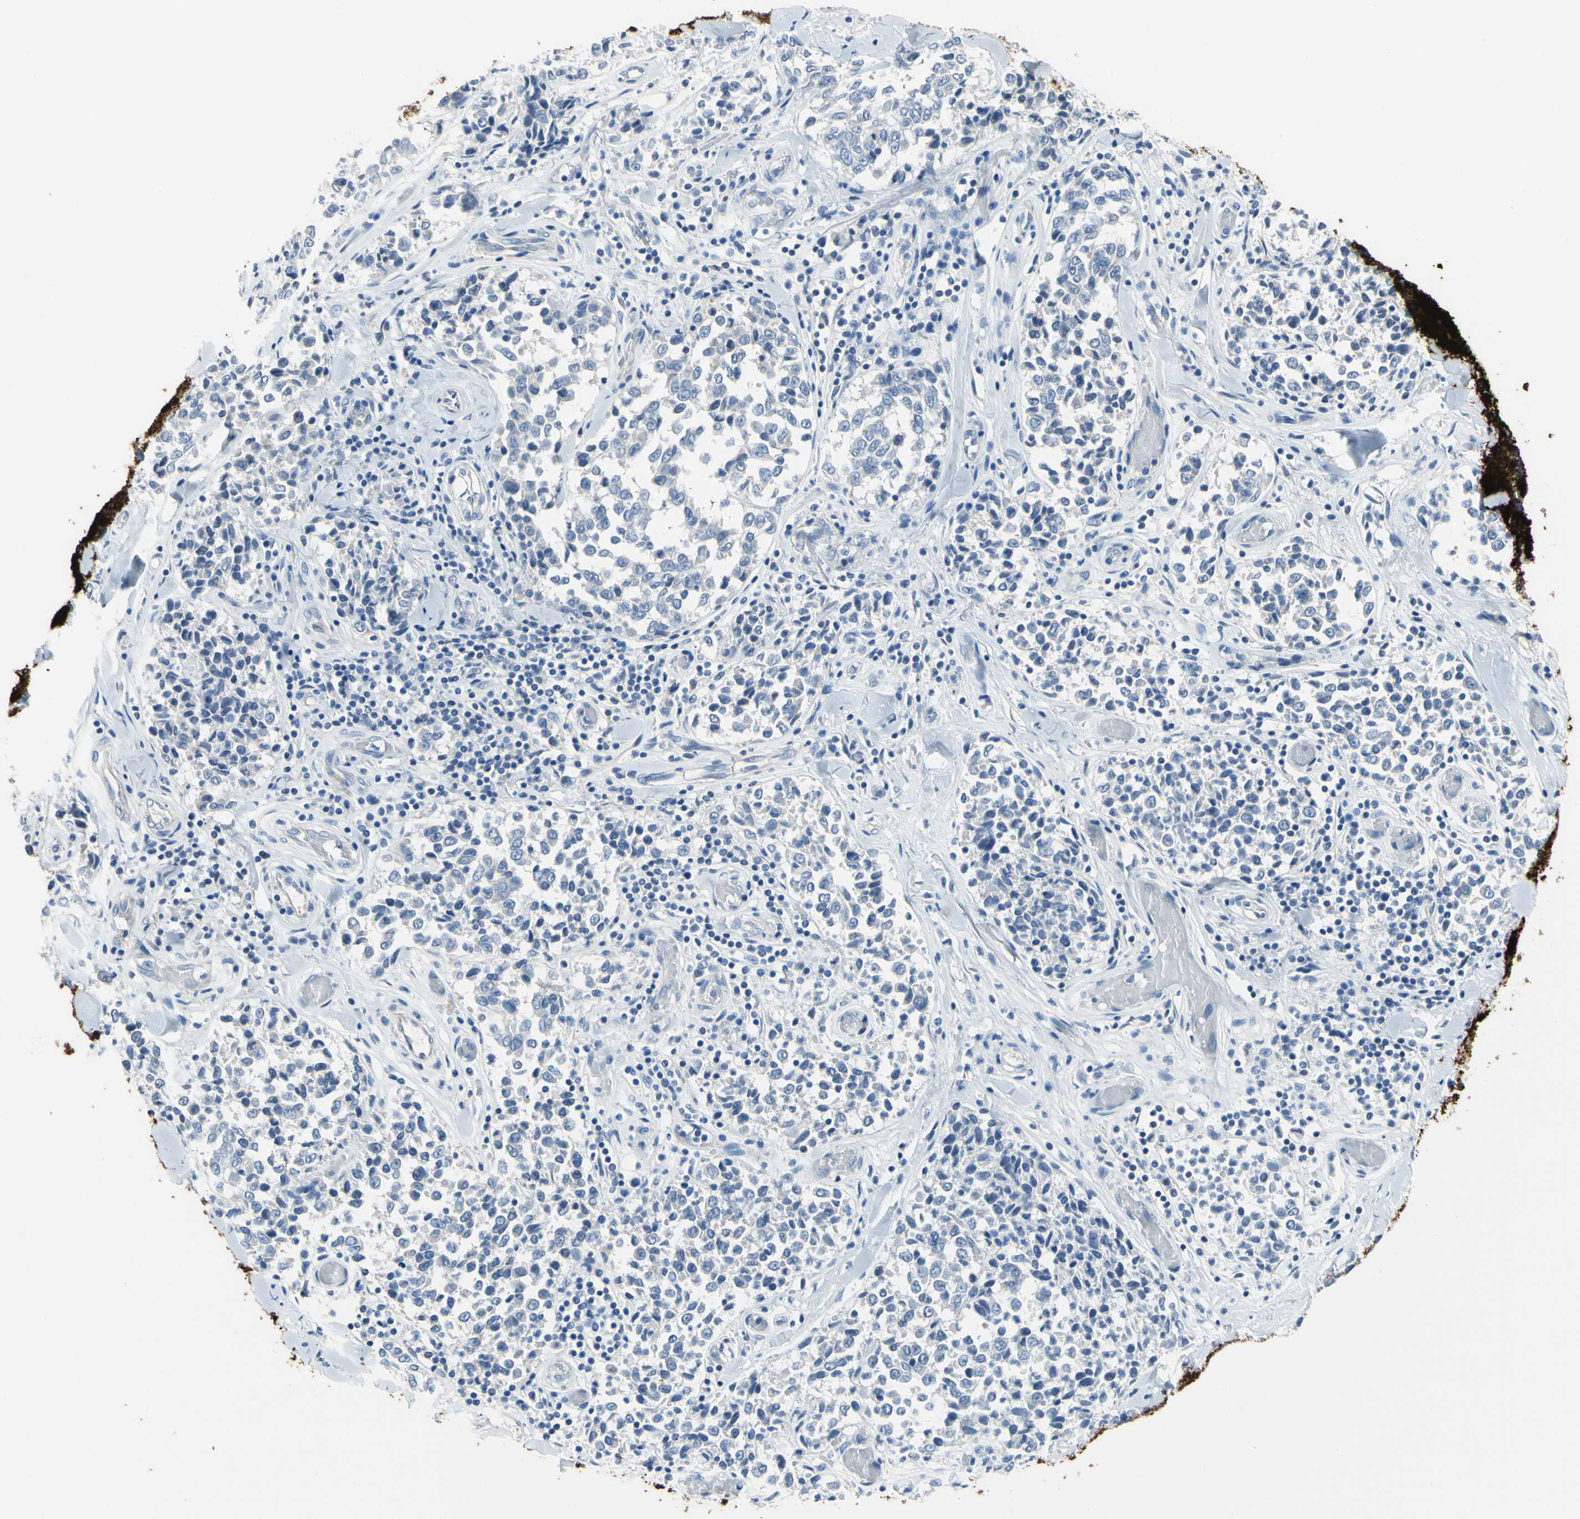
{"staining": {"intensity": "negative", "quantity": "none", "location": "none"}, "tissue": "melanoma", "cell_type": "Tumor cells", "image_type": "cancer", "snomed": [{"axis": "morphology", "description": "Malignant melanoma, NOS"}, {"axis": "topography", "description": "Skin"}], "caption": "The photomicrograph shows no staining of tumor cells in melanoma.", "gene": "MUC5B", "patient": {"sex": "female", "age": 64}}